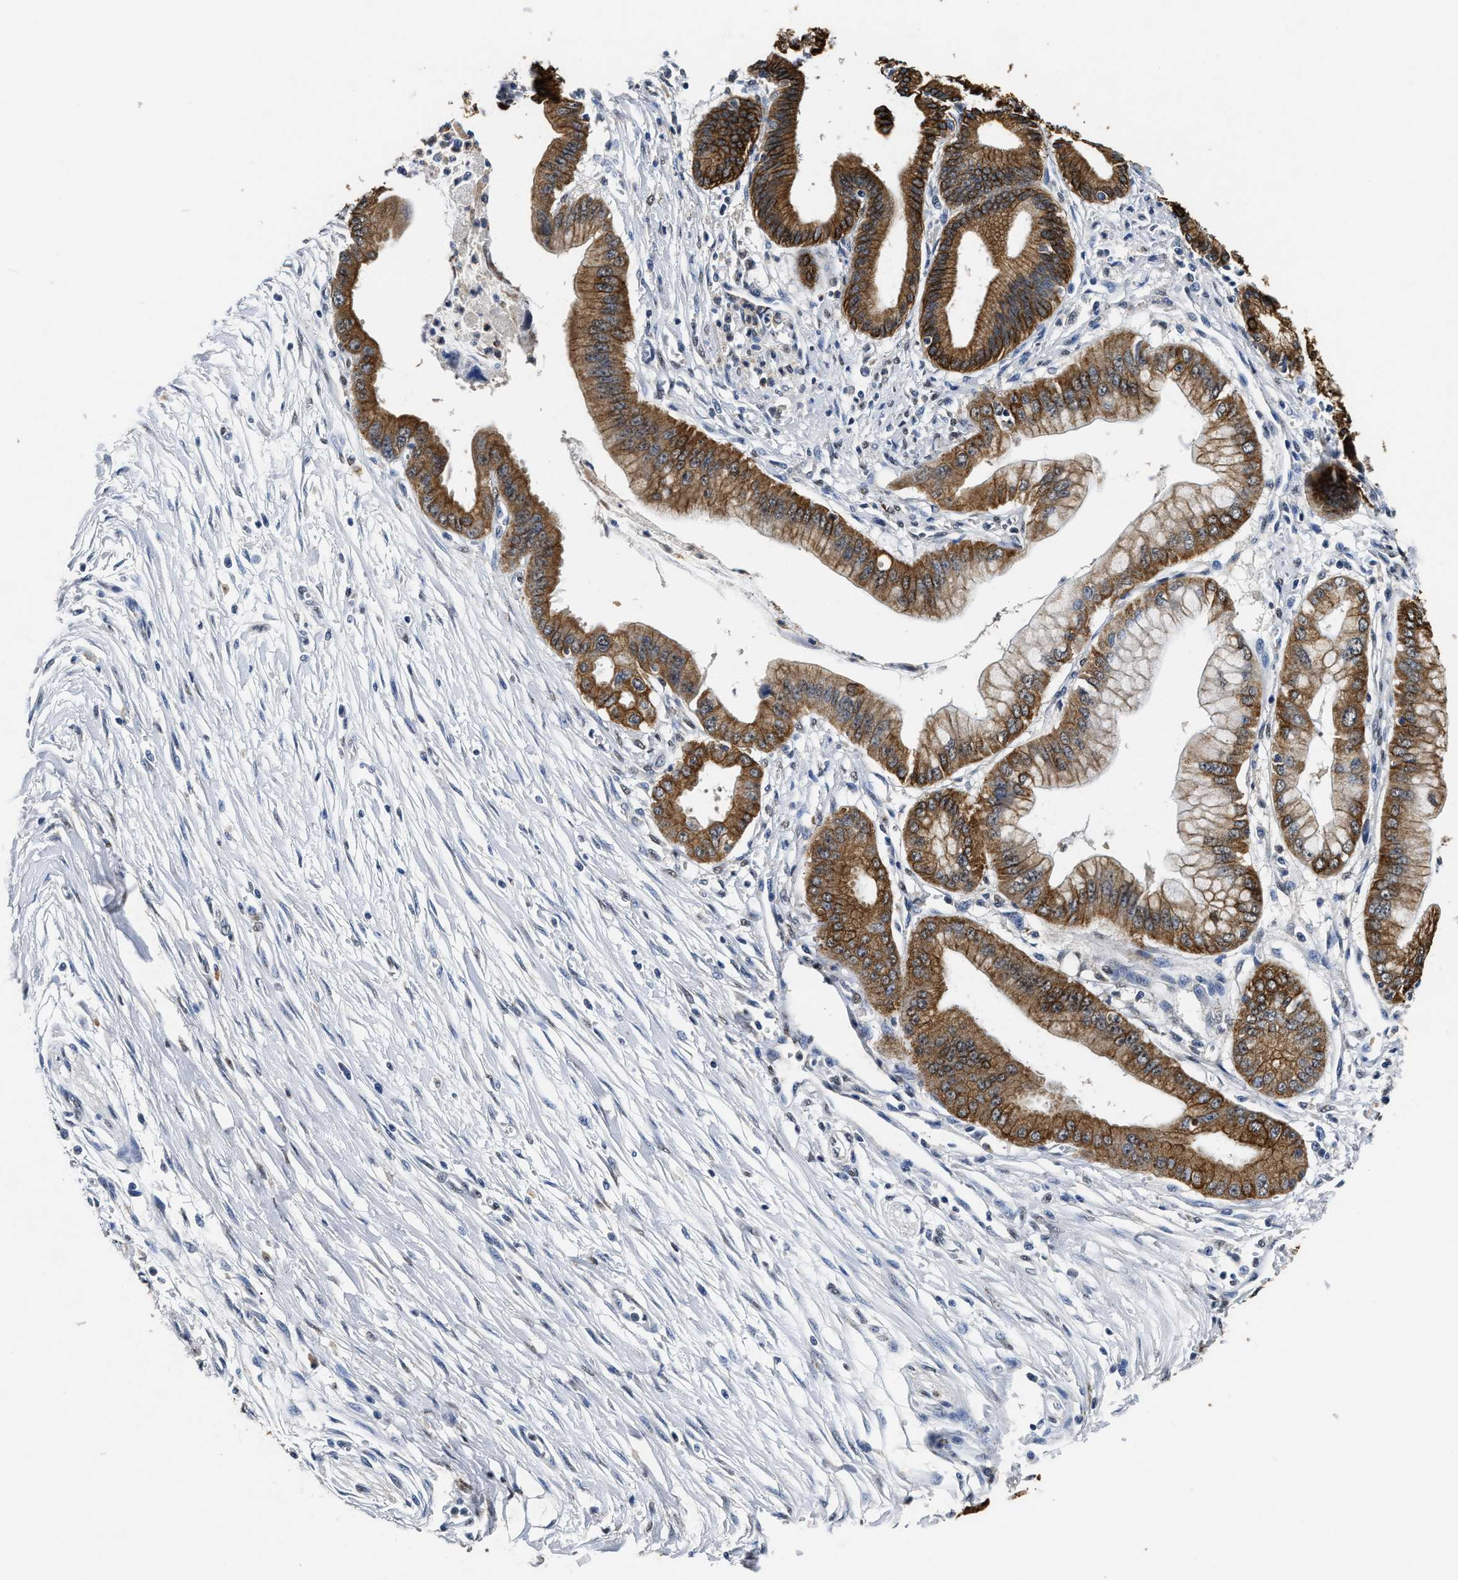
{"staining": {"intensity": "strong", "quantity": ">75%", "location": "cytoplasmic/membranous"}, "tissue": "pancreatic cancer", "cell_type": "Tumor cells", "image_type": "cancer", "snomed": [{"axis": "morphology", "description": "Adenocarcinoma, NOS"}, {"axis": "topography", "description": "Pancreas"}], "caption": "A histopathology image of human pancreatic cancer (adenocarcinoma) stained for a protein demonstrates strong cytoplasmic/membranous brown staining in tumor cells.", "gene": "CTNNA1", "patient": {"sex": "male", "age": 59}}